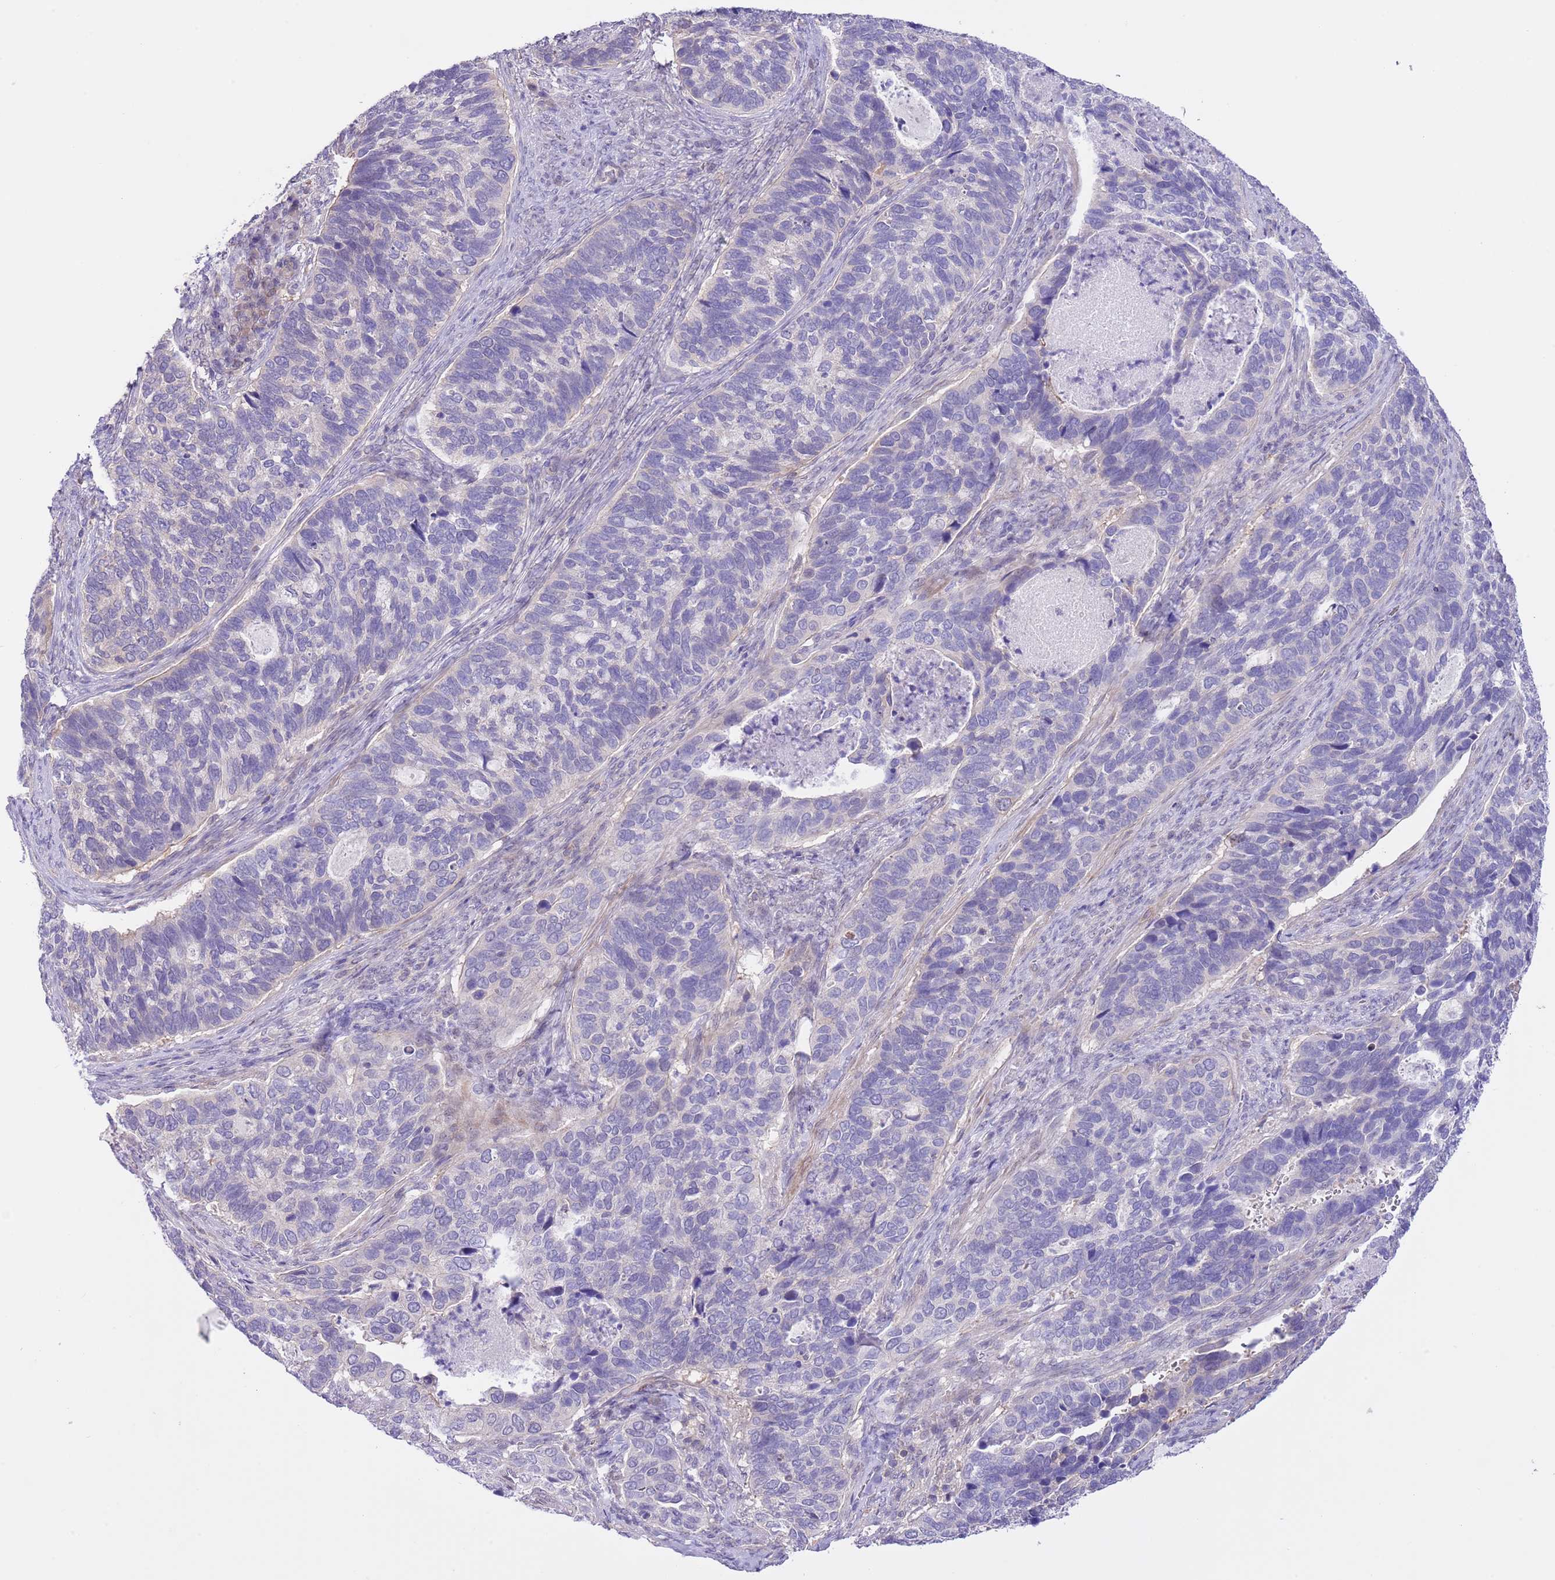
{"staining": {"intensity": "negative", "quantity": "none", "location": "none"}, "tissue": "cervical cancer", "cell_type": "Tumor cells", "image_type": "cancer", "snomed": [{"axis": "morphology", "description": "Squamous cell carcinoma, NOS"}, {"axis": "topography", "description": "Cervix"}], "caption": "Immunohistochemistry image of human cervical cancer stained for a protein (brown), which exhibits no staining in tumor cells. Brightfield microscopy of immunohistochemistry stained with DAB (brown) and hematoxylin (blue), captured at high magnification.", "gene": "PRR32", "patient": {"sex": "female", "age": 38}}